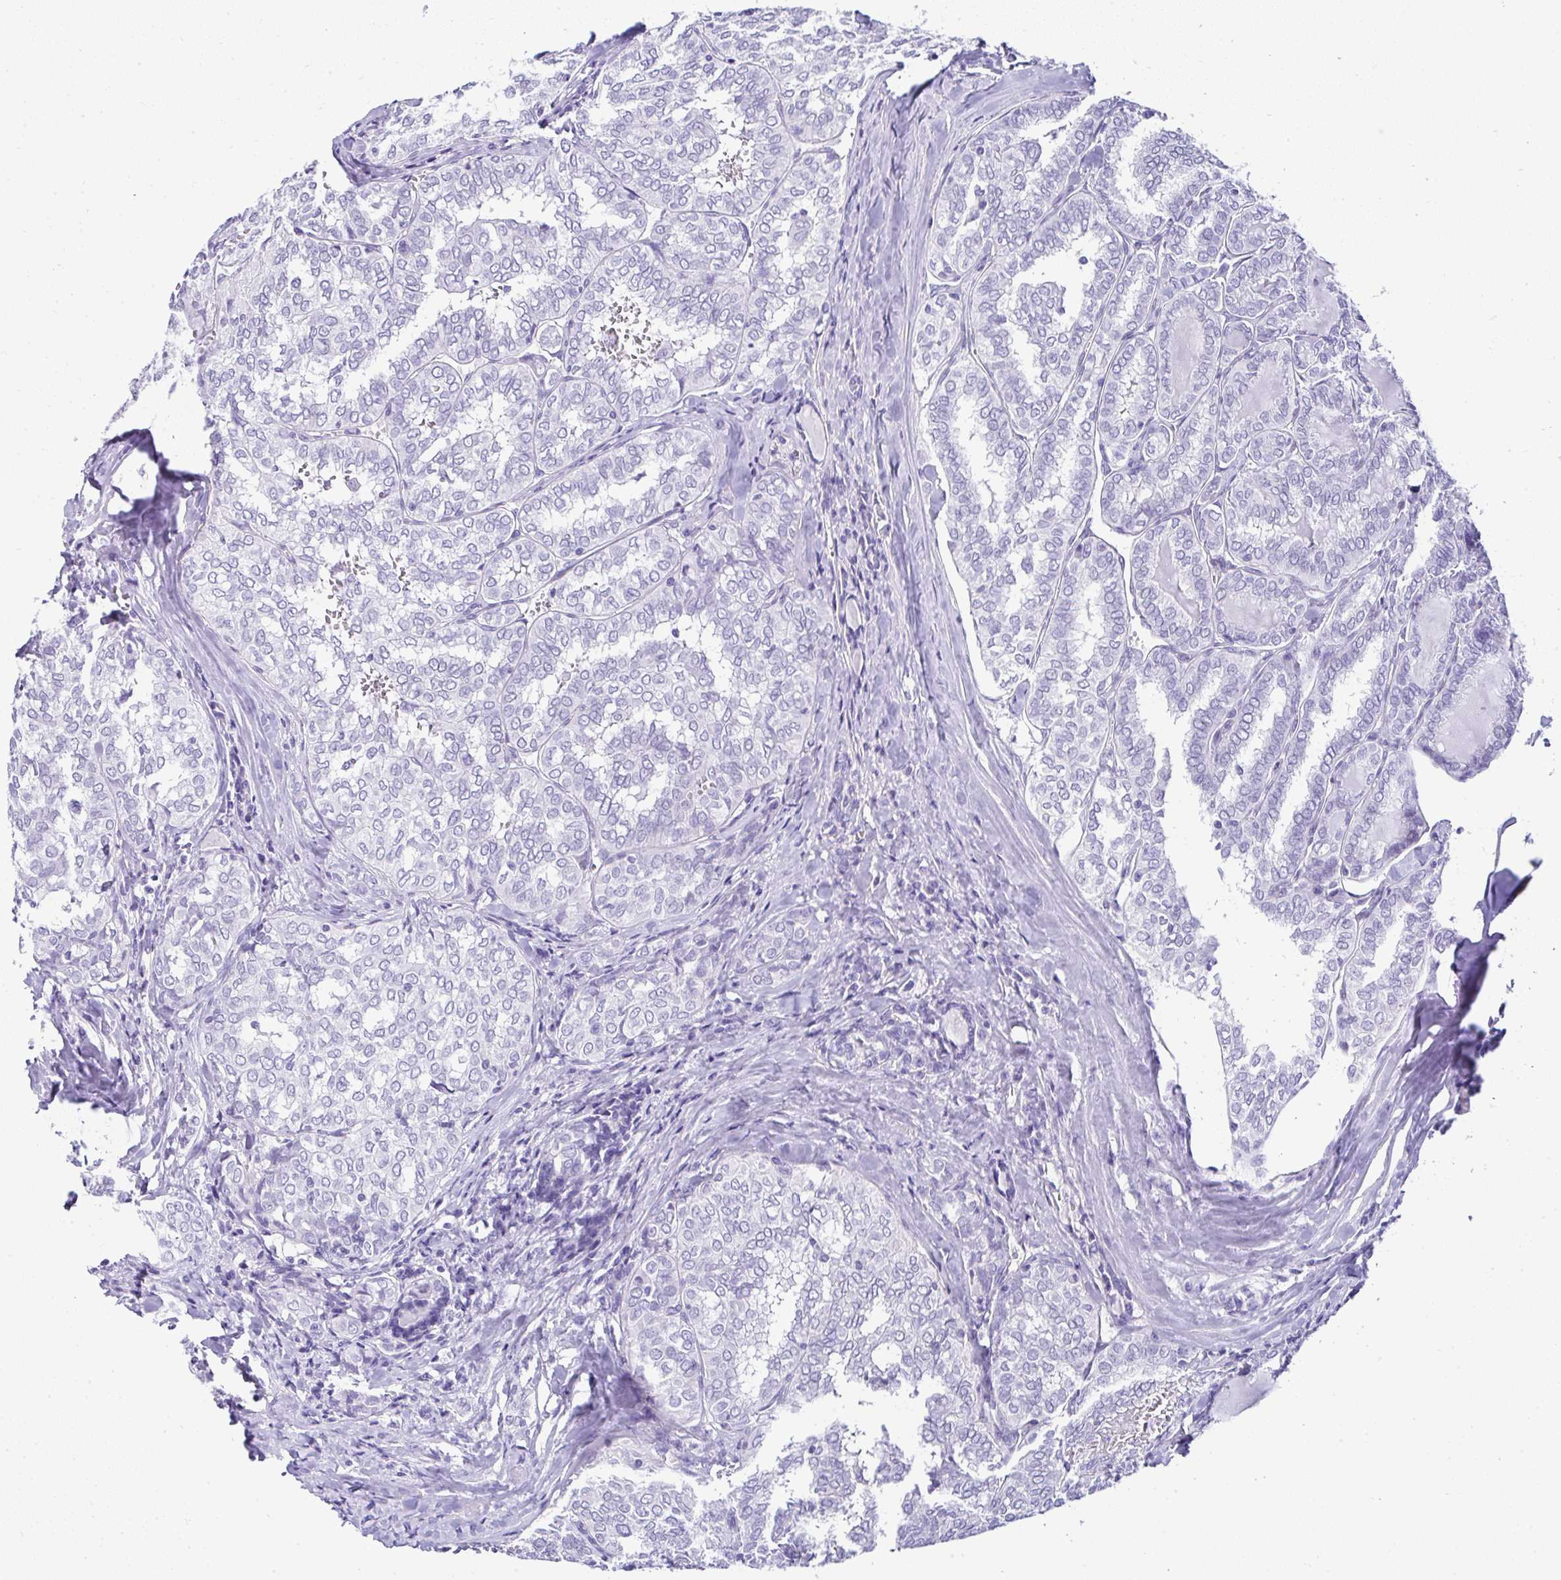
{"staining": {"intensity": "negative", "quantity": "none", "location": "none"}, "tissue": "thyroid cancer", "cell_type": "Tumor cells", "image_type": "cancer", "snomed": [{"axis": "morphology", "description": "Papillary adenocarcinoma, NOS"}, {"axis": "topography", "description": "Thyroid gland"}], "caption": "The immunohistochemistry image has no significant expression in tumor cells of thyroid cancer (papillary adenocarcinoma) tissue.", "gene": "RNF183", "patient": {"sex": "female", "age": 30}}